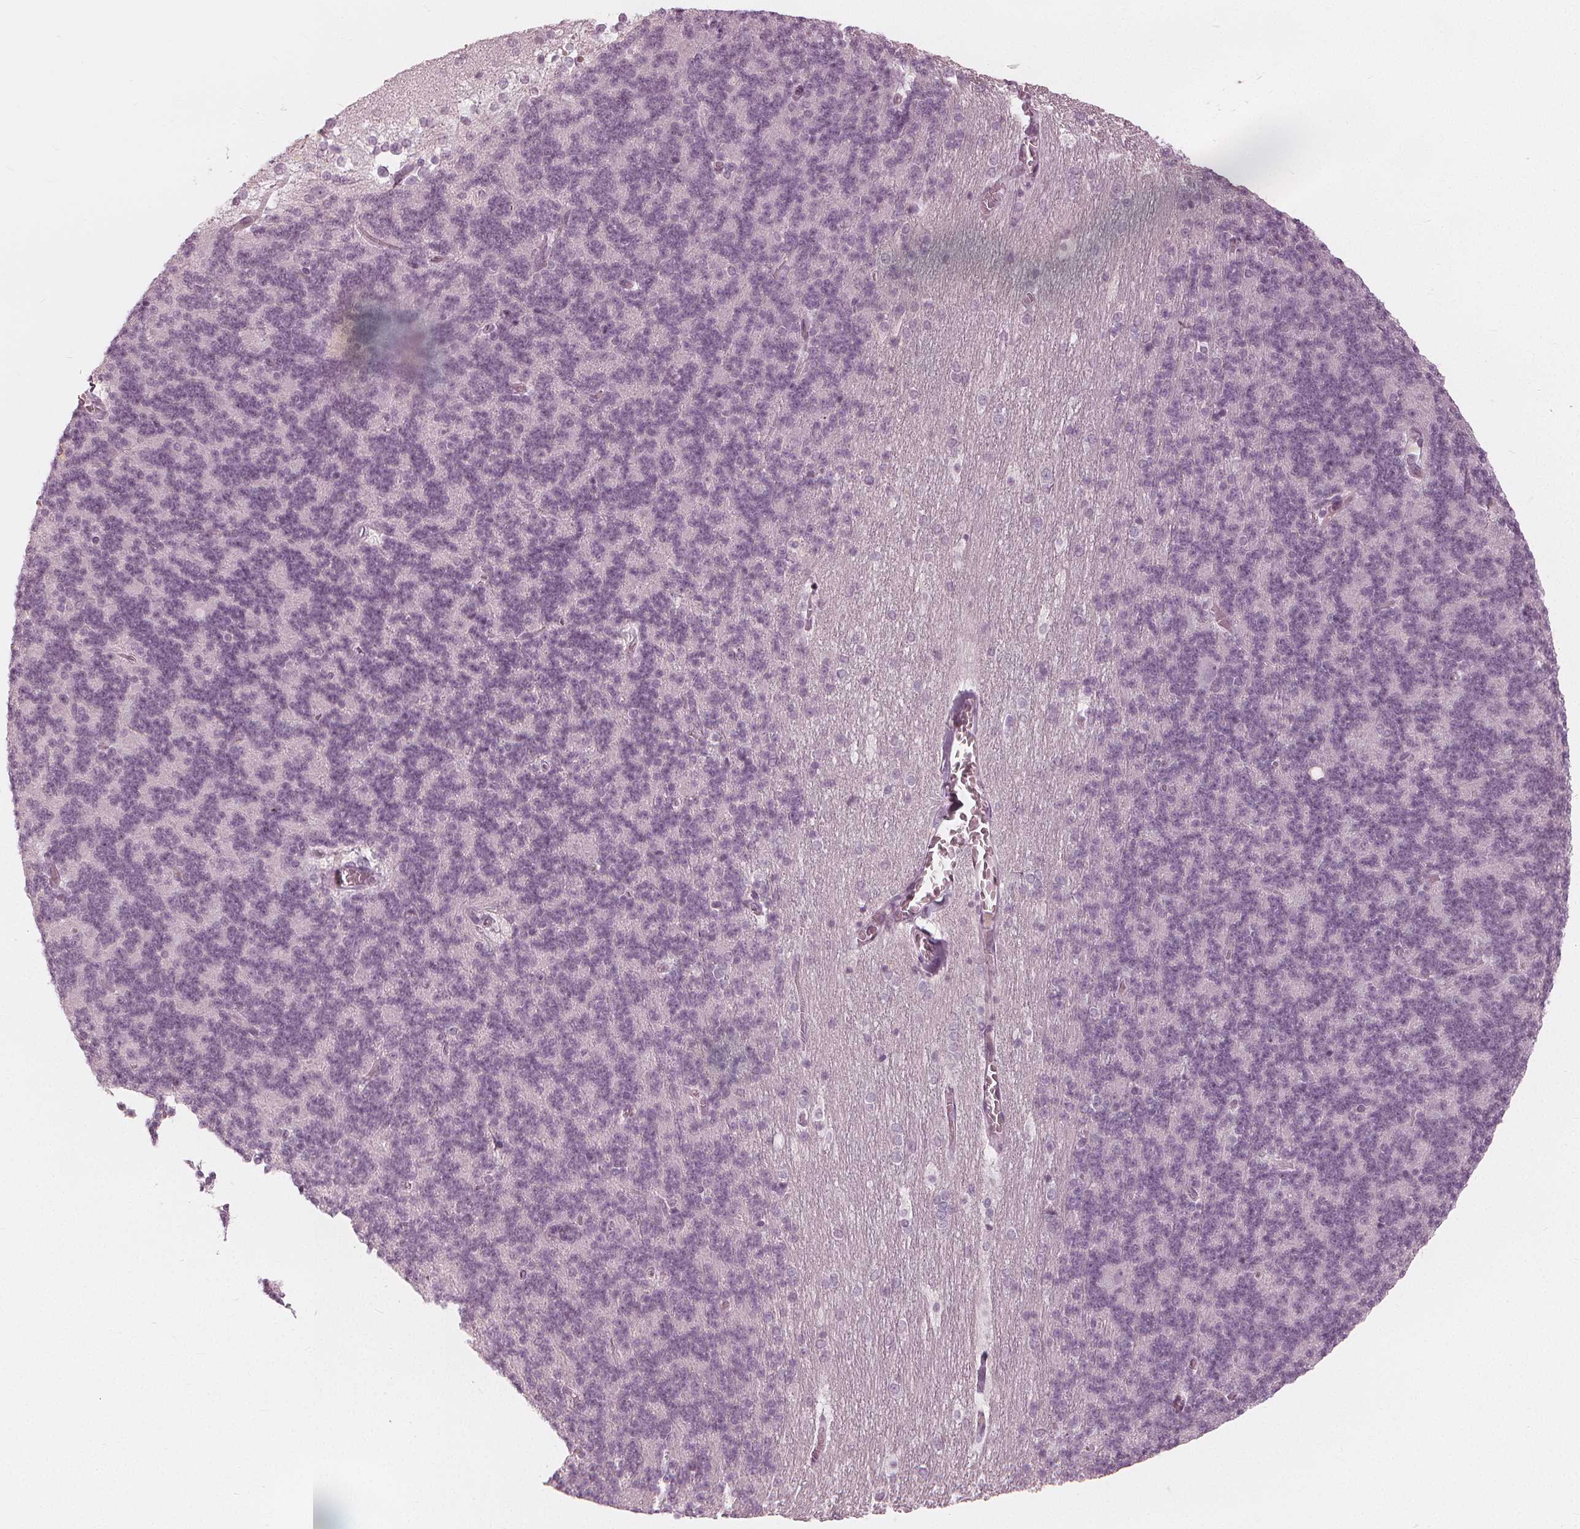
{"staining": {"intensity": "negative", "quantity": "none", "location": "none"}, "tissue": "cerebellum", "cell_type": "Cells in granular layer", "image_type": "normal", "snomed": [{"axis": "morphology", "description": "Normal tissue, NOS"}, {"axis": "topography", "description": "Cerebellum"}], "caption": "DAB (3,3'-diaminobenzidine) immunohistochemical staining of unremarkable human cerebellum demonstrates no significant positivity in cells in granular layer.", "gene": "PAEP", "patient": {"sex": "female", "age": 19}}